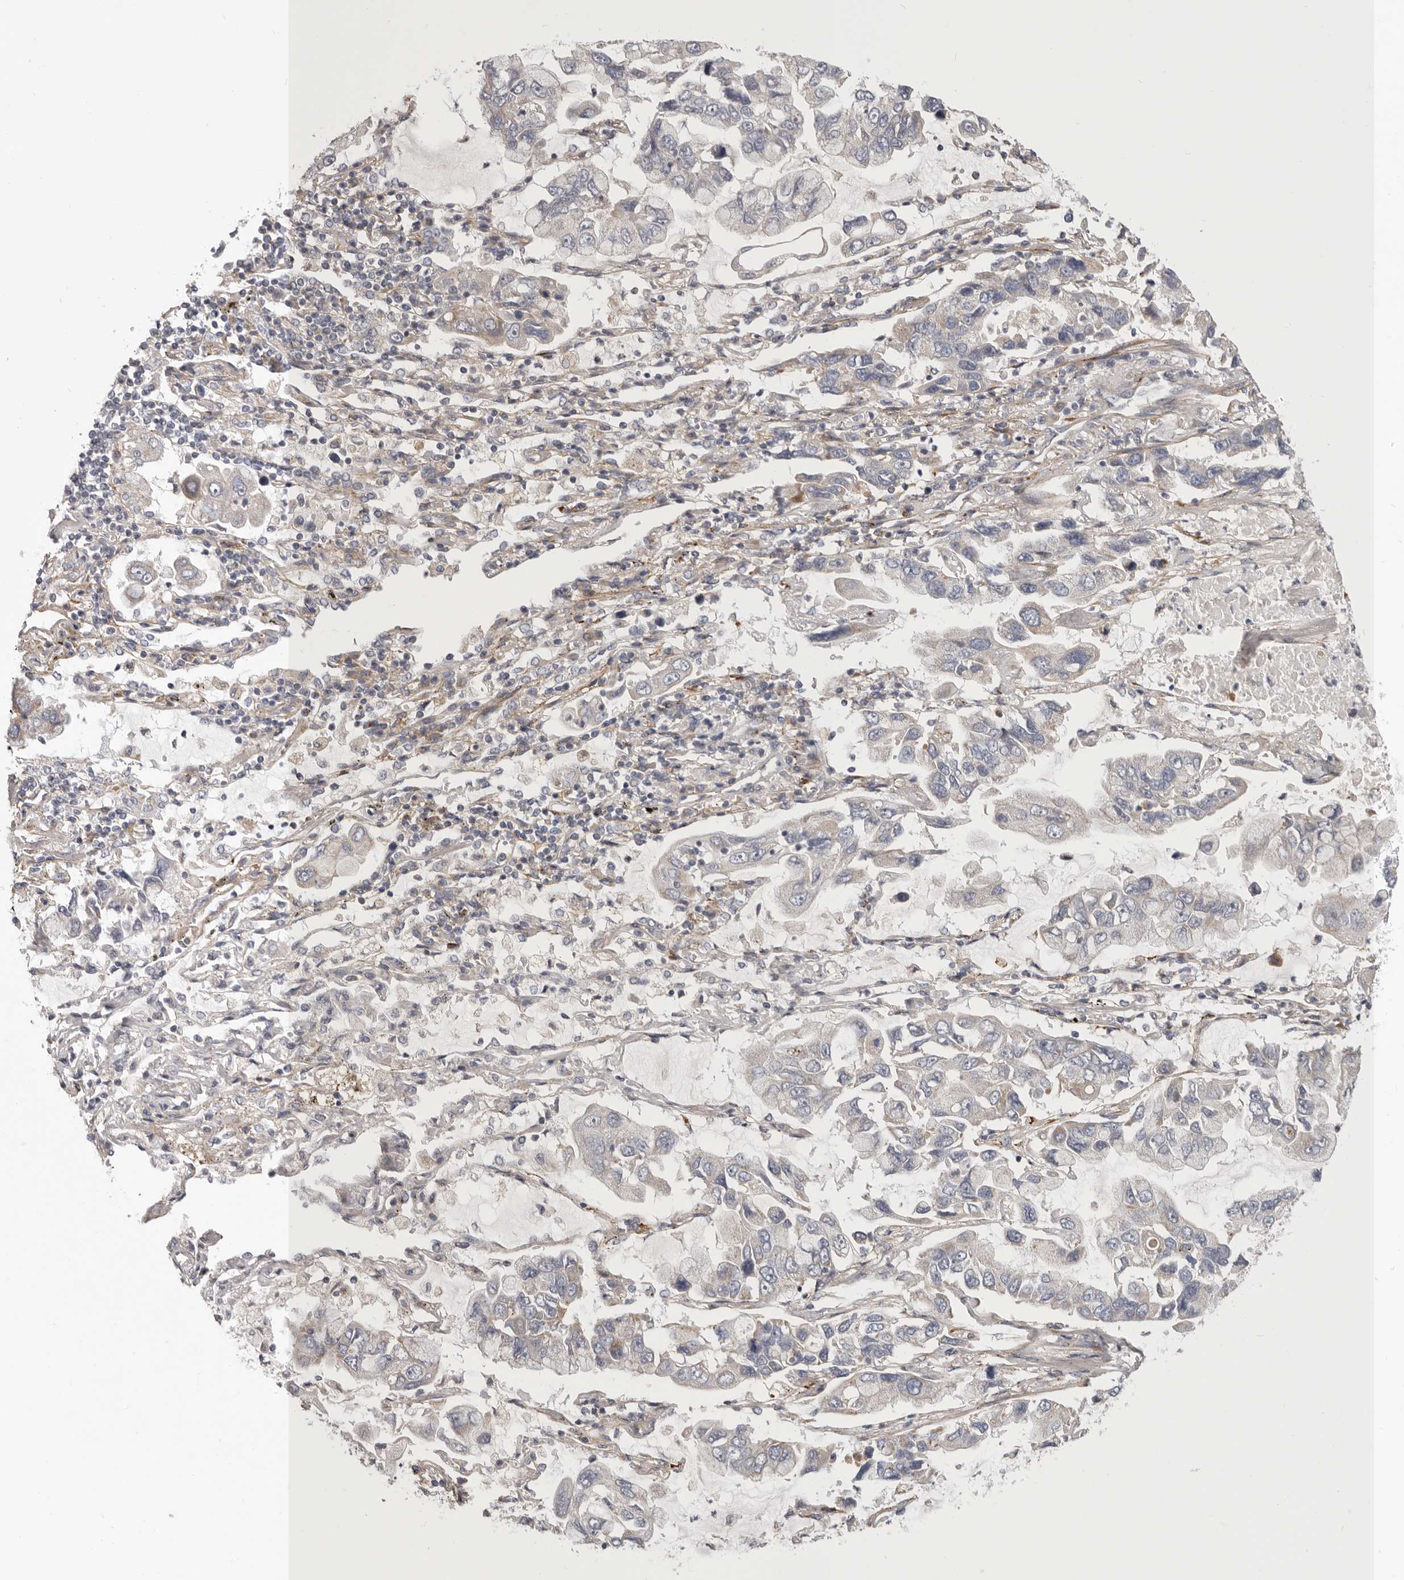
{"staining": {"intensity": "negative", "quantity": "none", "location": "none"}, "tissue": "lung cancer", "cell_type": "Tumor cells", "image_type": "cancer", "snomed": [{"axis": "morphology", "description": "Adenocarcinoma, NOS"}, {"axis": "topography", "description": "Lung"}], "caption": "Immunohistochemistry histopathology image of neoplastic tissue: human lung cancer (adenocarcinoma) stained with DAB (3,3'-diaminobenzidine) shows no significant protein positivity in tumor cells.", "gene": "MRPS10", "patient": {"sex": "male", "age": 64}}